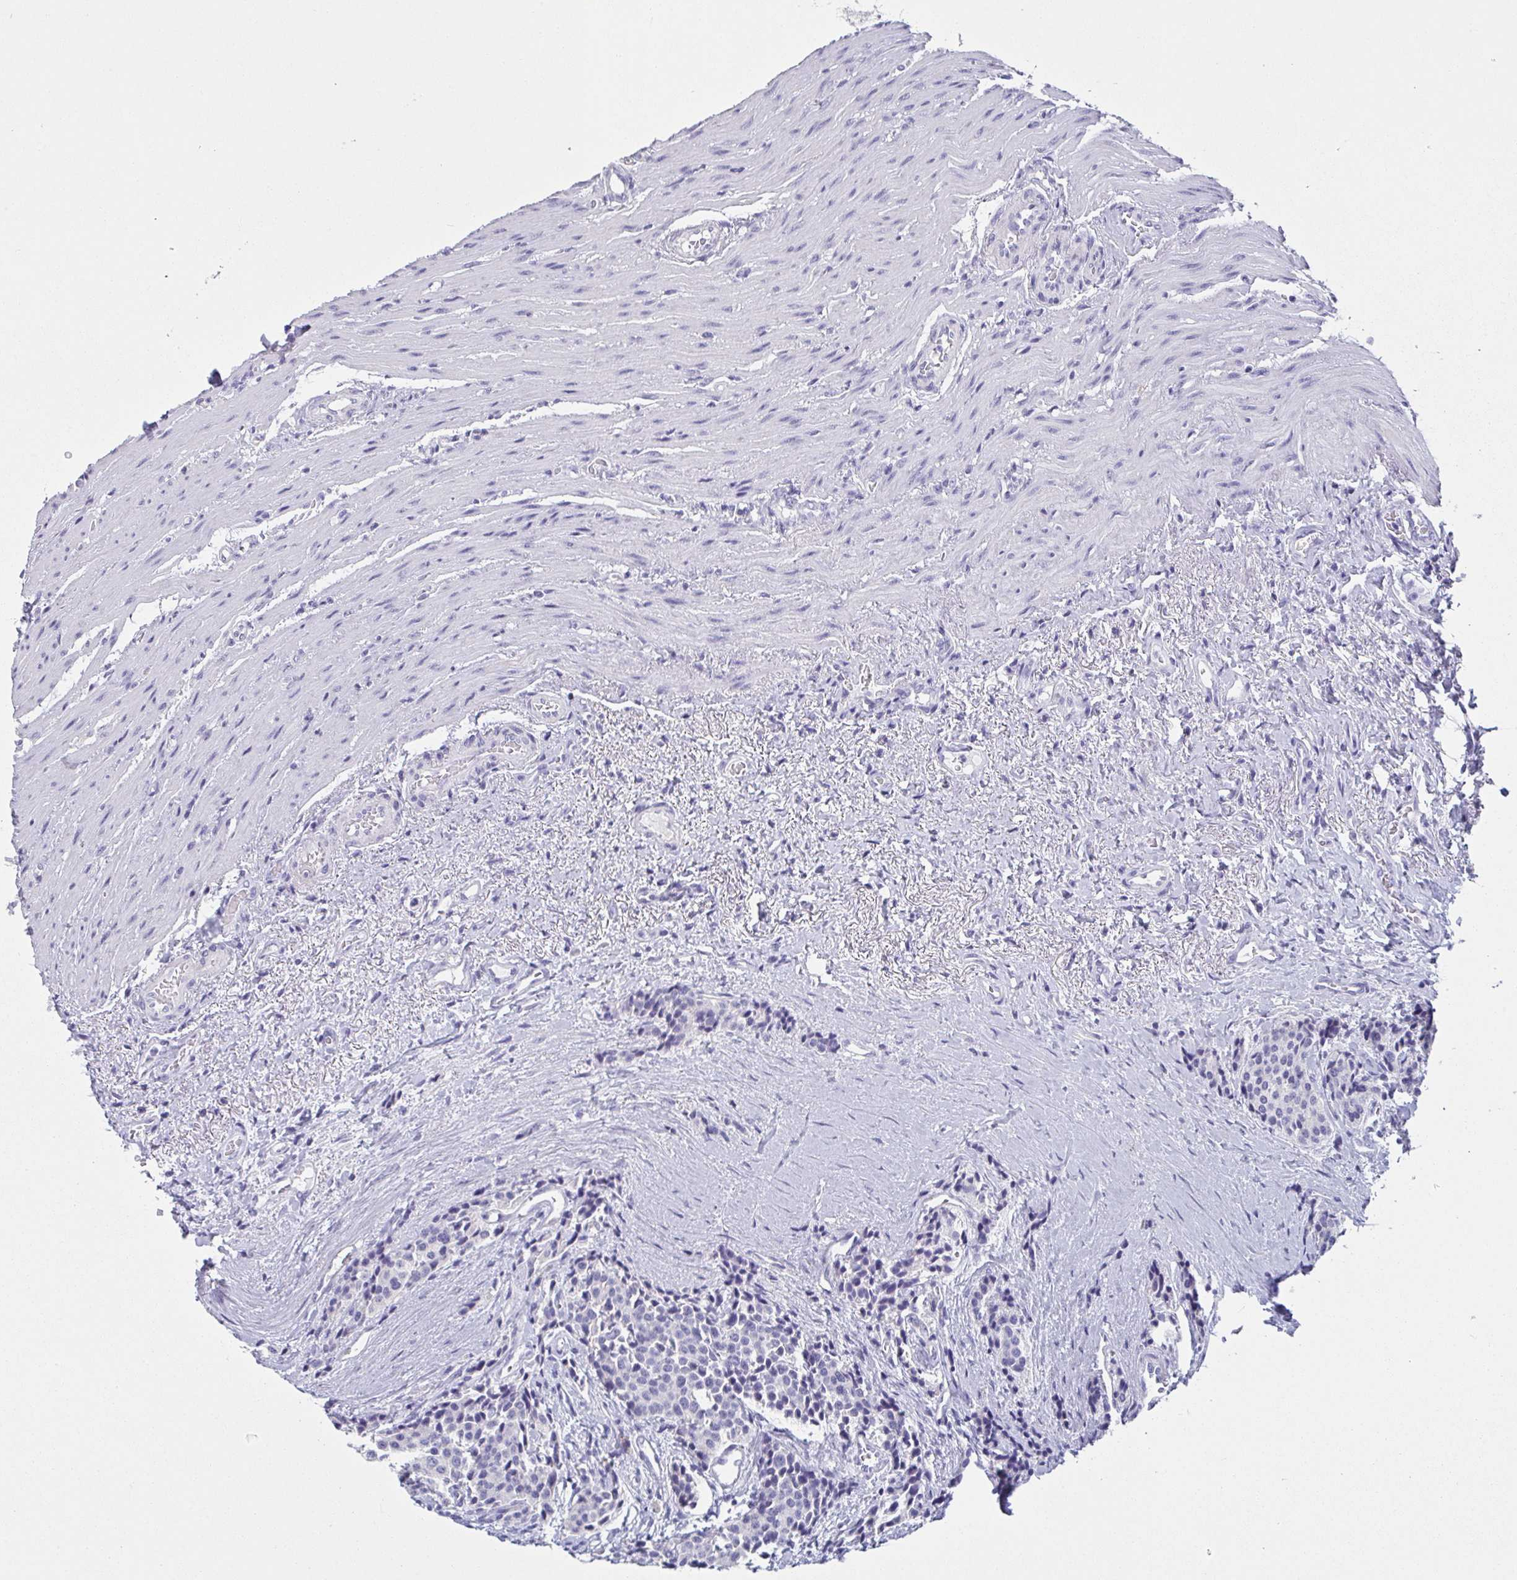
{"staining": {"intensity": "negative", "quantity": "none", "location": "none"}, "tissue": "carcinoid", "cell_type": "Tumor cells", "image_type": "cancer", "snomed": [{"axis": "morphology", "description": "Carcinoid, malignant, NOS"}, {"axis": "topography", "description": "Small intestine"}], "caption": "Immunohistochemistry (IHC) micrograph of carcinoid (malignant) stained for a protein (brown), which demonstrates no expression in tumor cells.", "gene": "PRR27", "patient": {"sex": "male", "age": 73}}